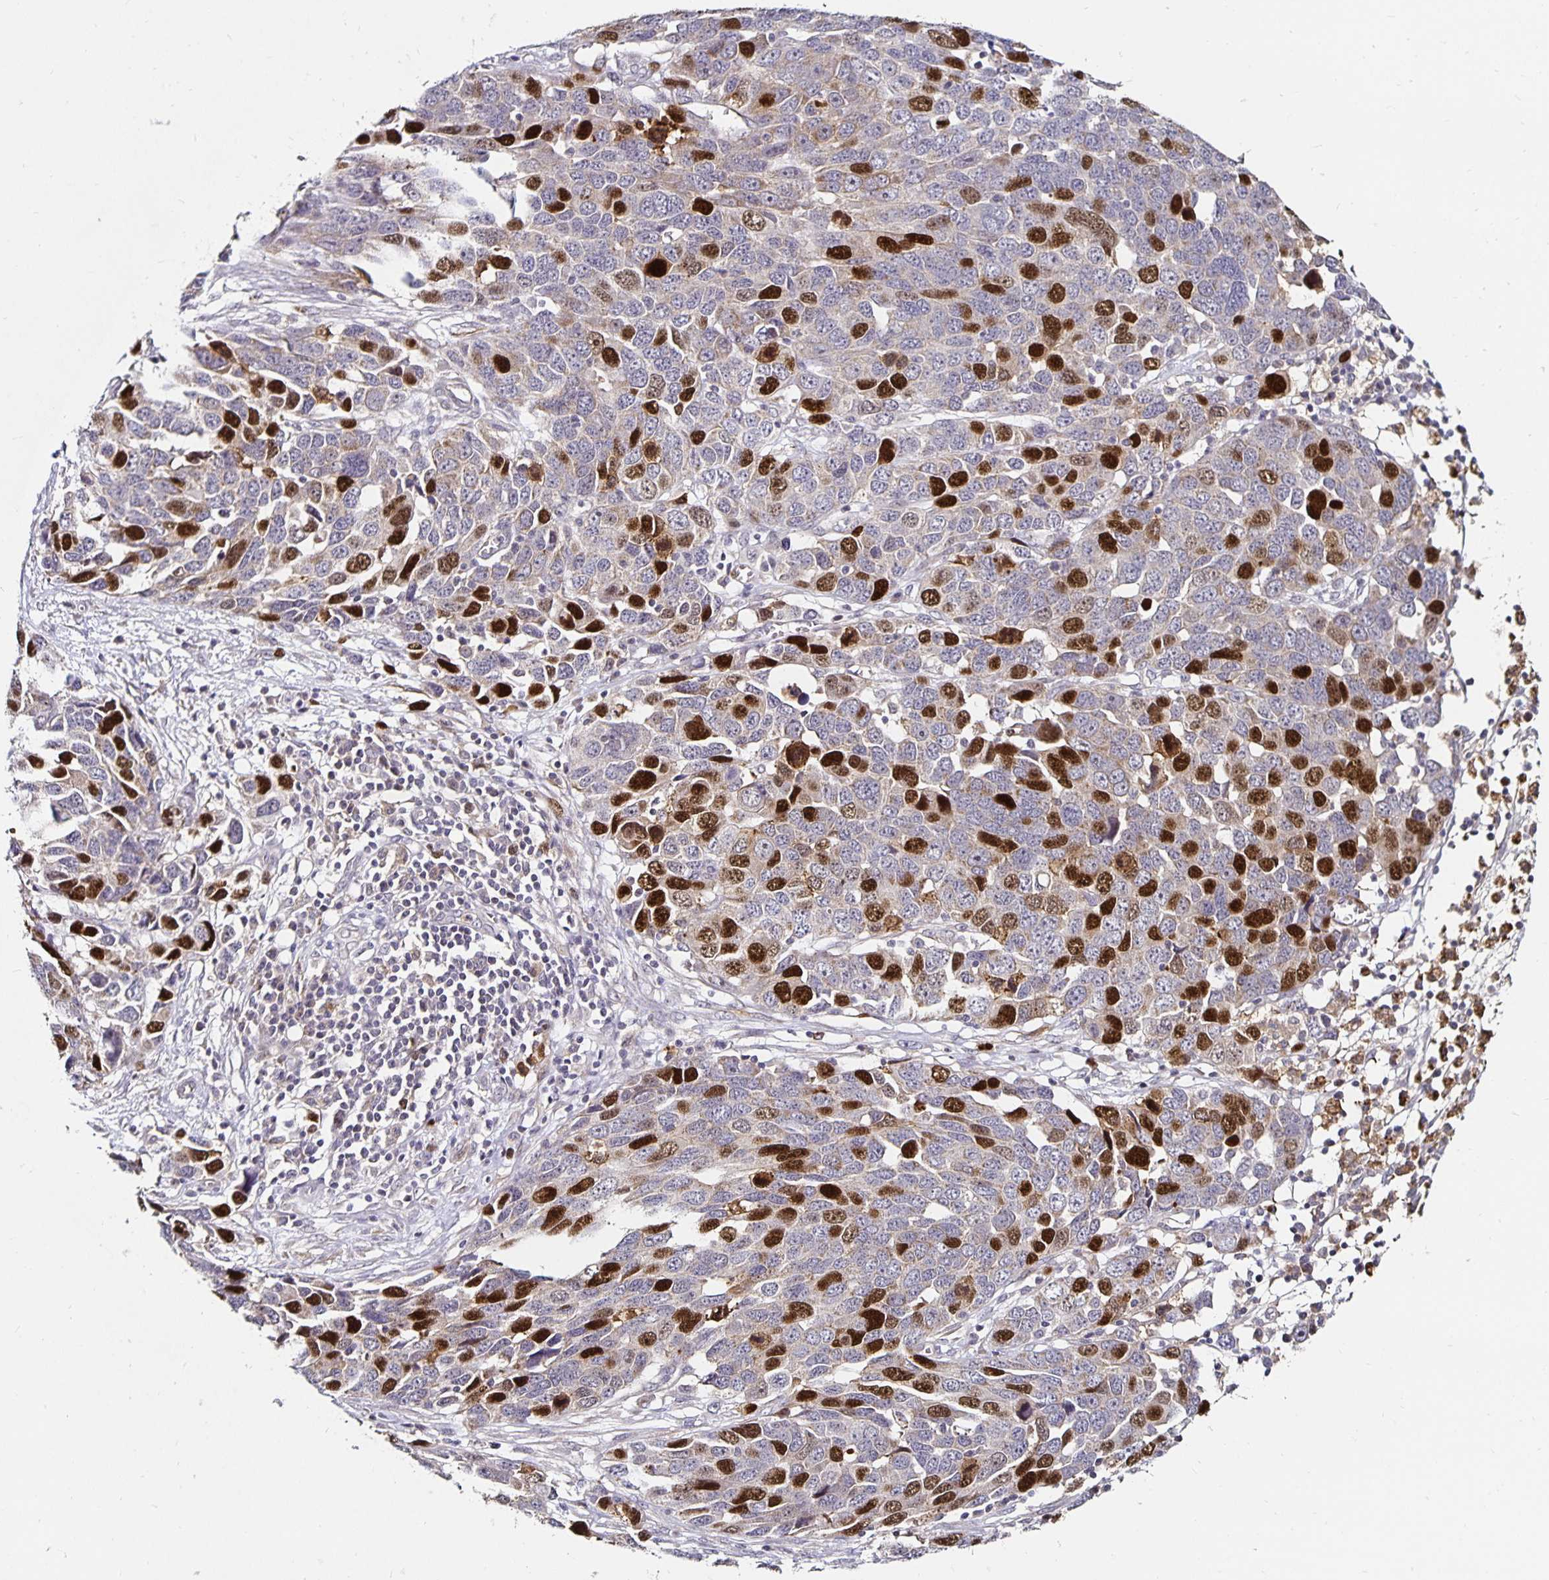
{"staining": {"intensity": "strong", "quantity": "25%-75%", "location": "nuclear"}, "tissue": "ovarian cancer", "cell_type": "Tumor cells", "image_type": "cancer", "snomed": [{"axis": "morphology", "description": "Cystadenocarcinoma, serous, NOS"}, {"axis": "topography", "description": "Ovary"}], "caption": "IHC micrograph of ovarian cancer (serous cystadenocarcinoma) stained for a protein (brown), which reveals high levels of strong nuclear expression in approximately 25%-75% of tumor cells.", "gene": "ANLN", "patient": {"sex": "female", "age": 76}}